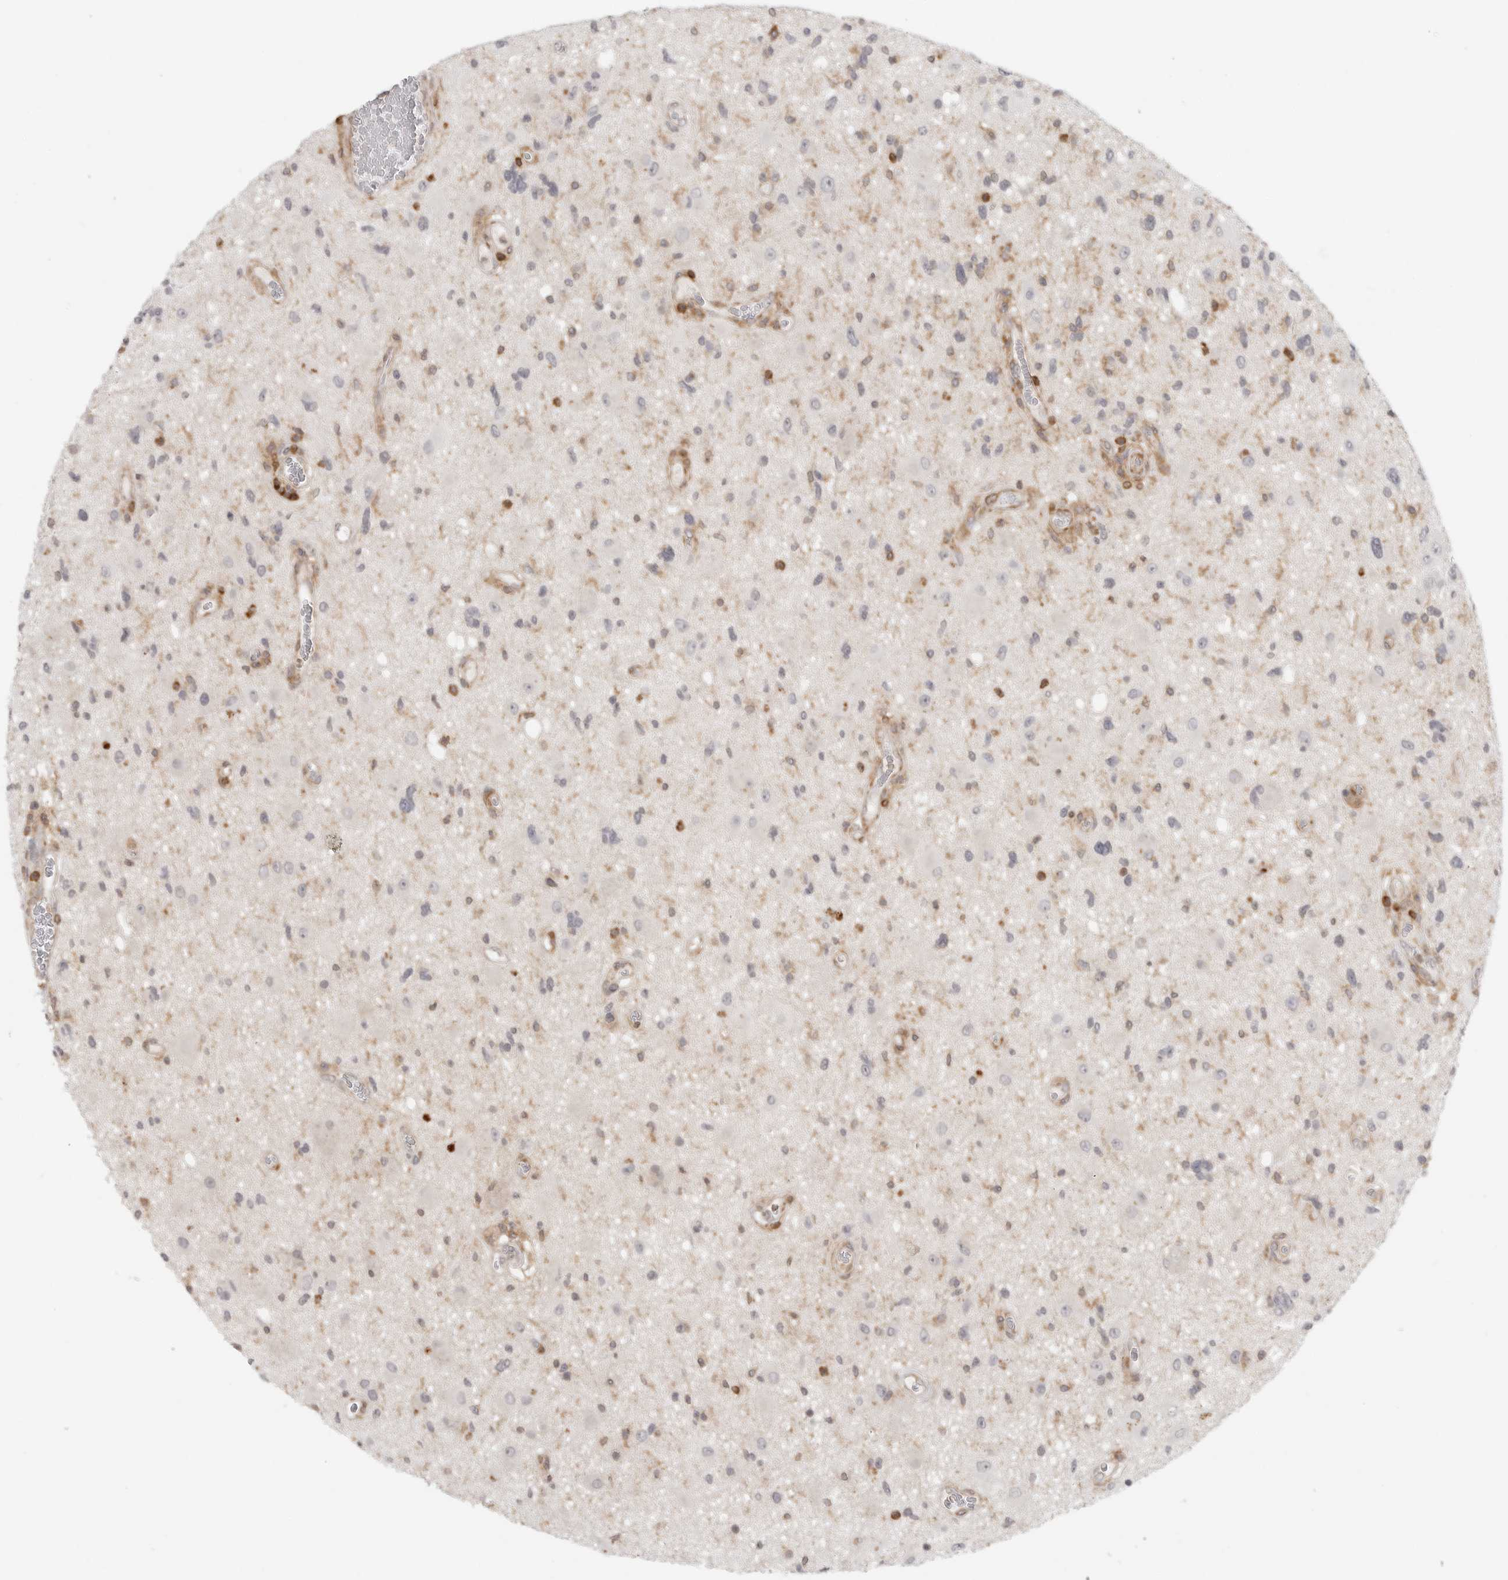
{"staining": {"intensity": "negative", "quantity": "none", "location": "none"}, "tissue": "glioma", "cell_type": "Tumor cells", "image_type": "cancer", "snomed": [{"axis": "morphology", "description": "Glioma, malignant, High grade"}, {"axis": "topography", "description": "Brain"}], "caption": "High power microscopy image of an immunohistochemistry image of malignant glioma (high-grade), revealing no significant positivity in tumor cells.", "gene": "SH3KBP1", "patient": {"sex": "male", "age": 33}}